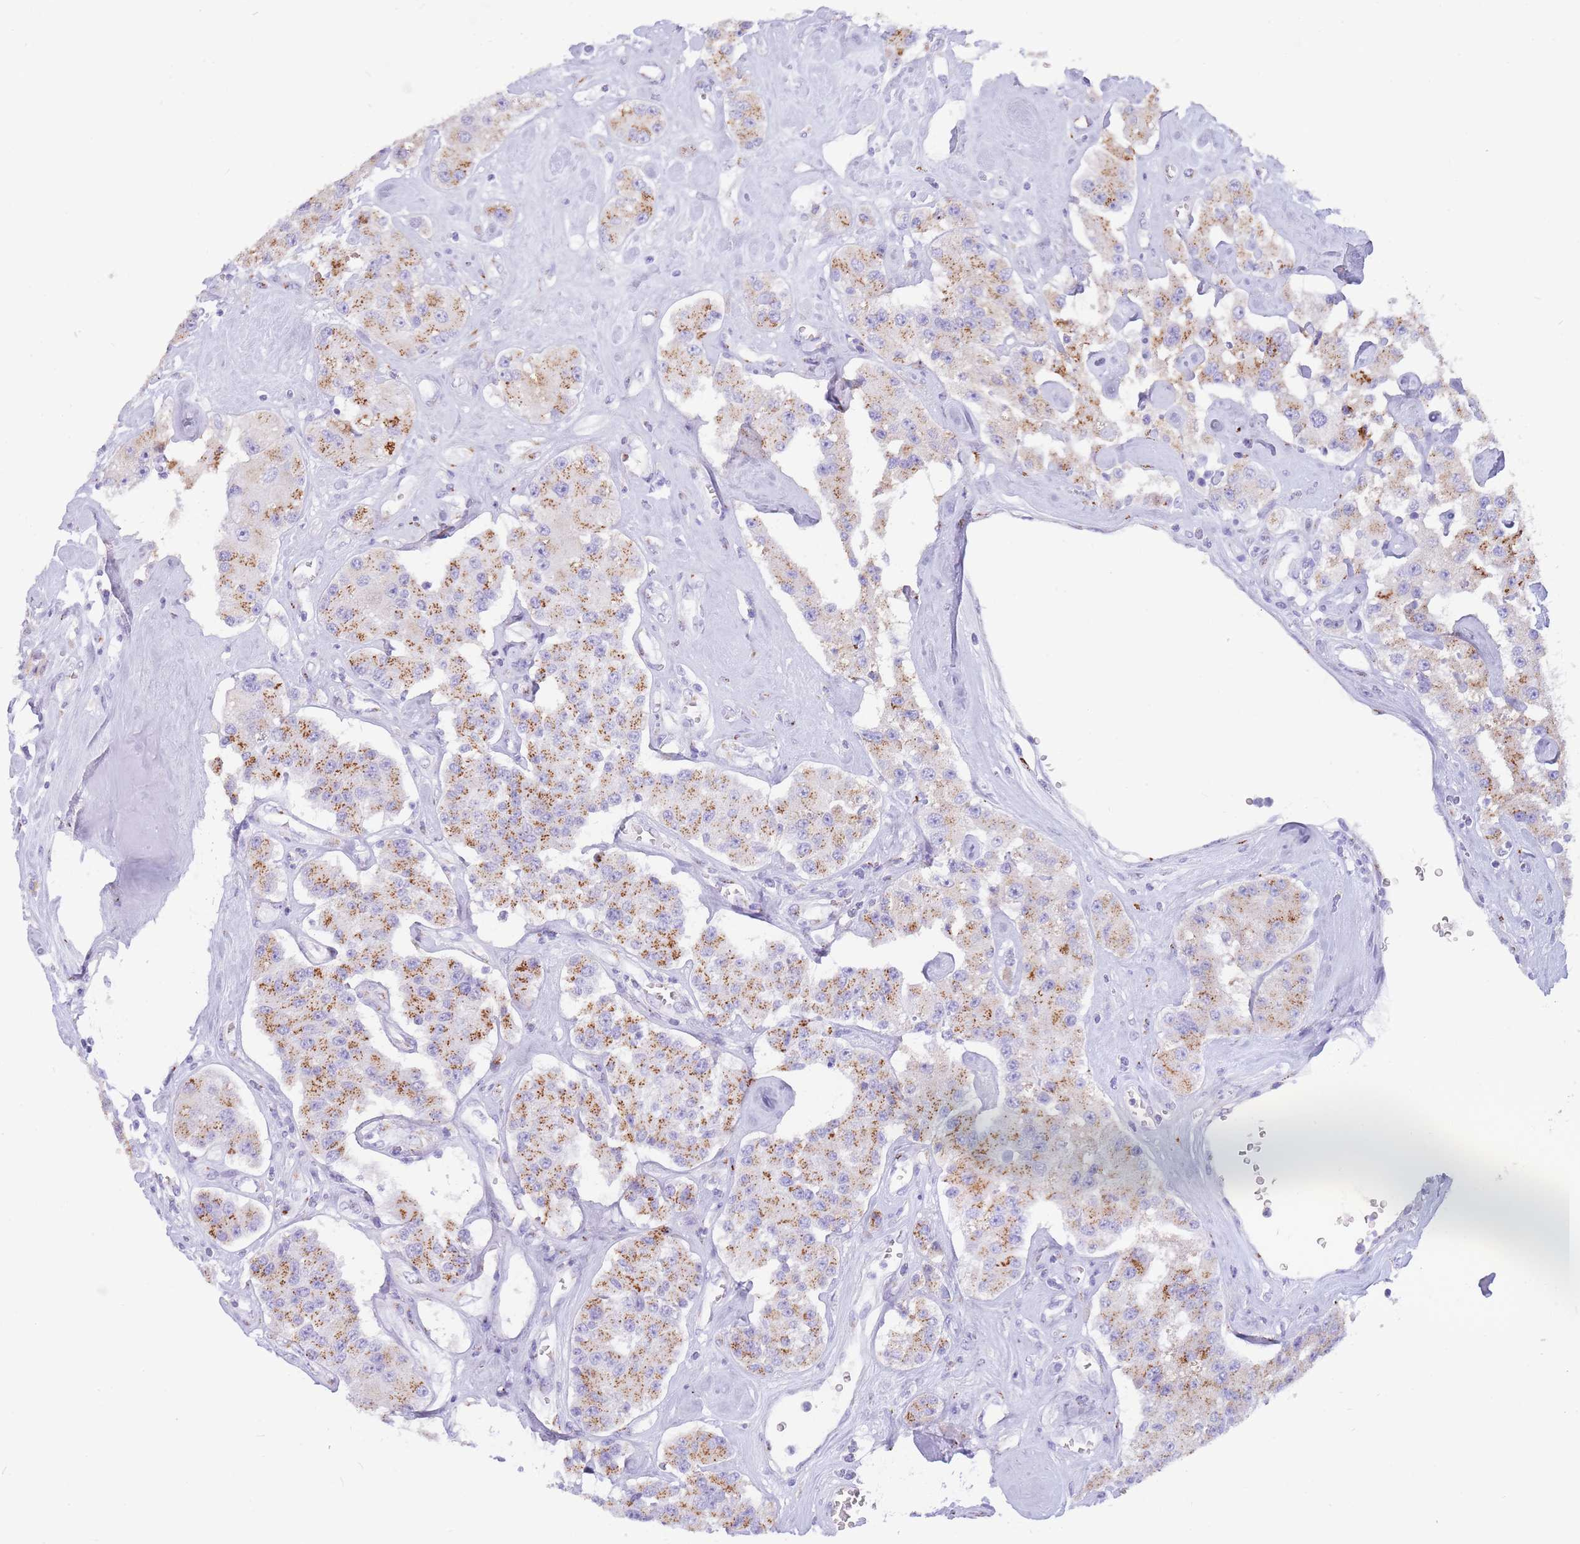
{"staining": {"intensity": "moderate", "quantity": ">75%", "location": "cytoplasmic/membranous"}, "tissue": "carcinoid", "cell_type": "Tumor cells", "image_type": "cancer", "snomed": [{"axis": "morphology", "description": "Carcinoid, malignant, NOS"}, {"axis": "topography", "description": "Pancreas"}], "caption": "Malignant carcinoid was stained to show a protein in brown. There is medium levels of moderate cytoplasmic/membranous expression in about >75% of tumor cells.", "gene": "FAM3C", "patient": {"sex": "male", "age": 41}}